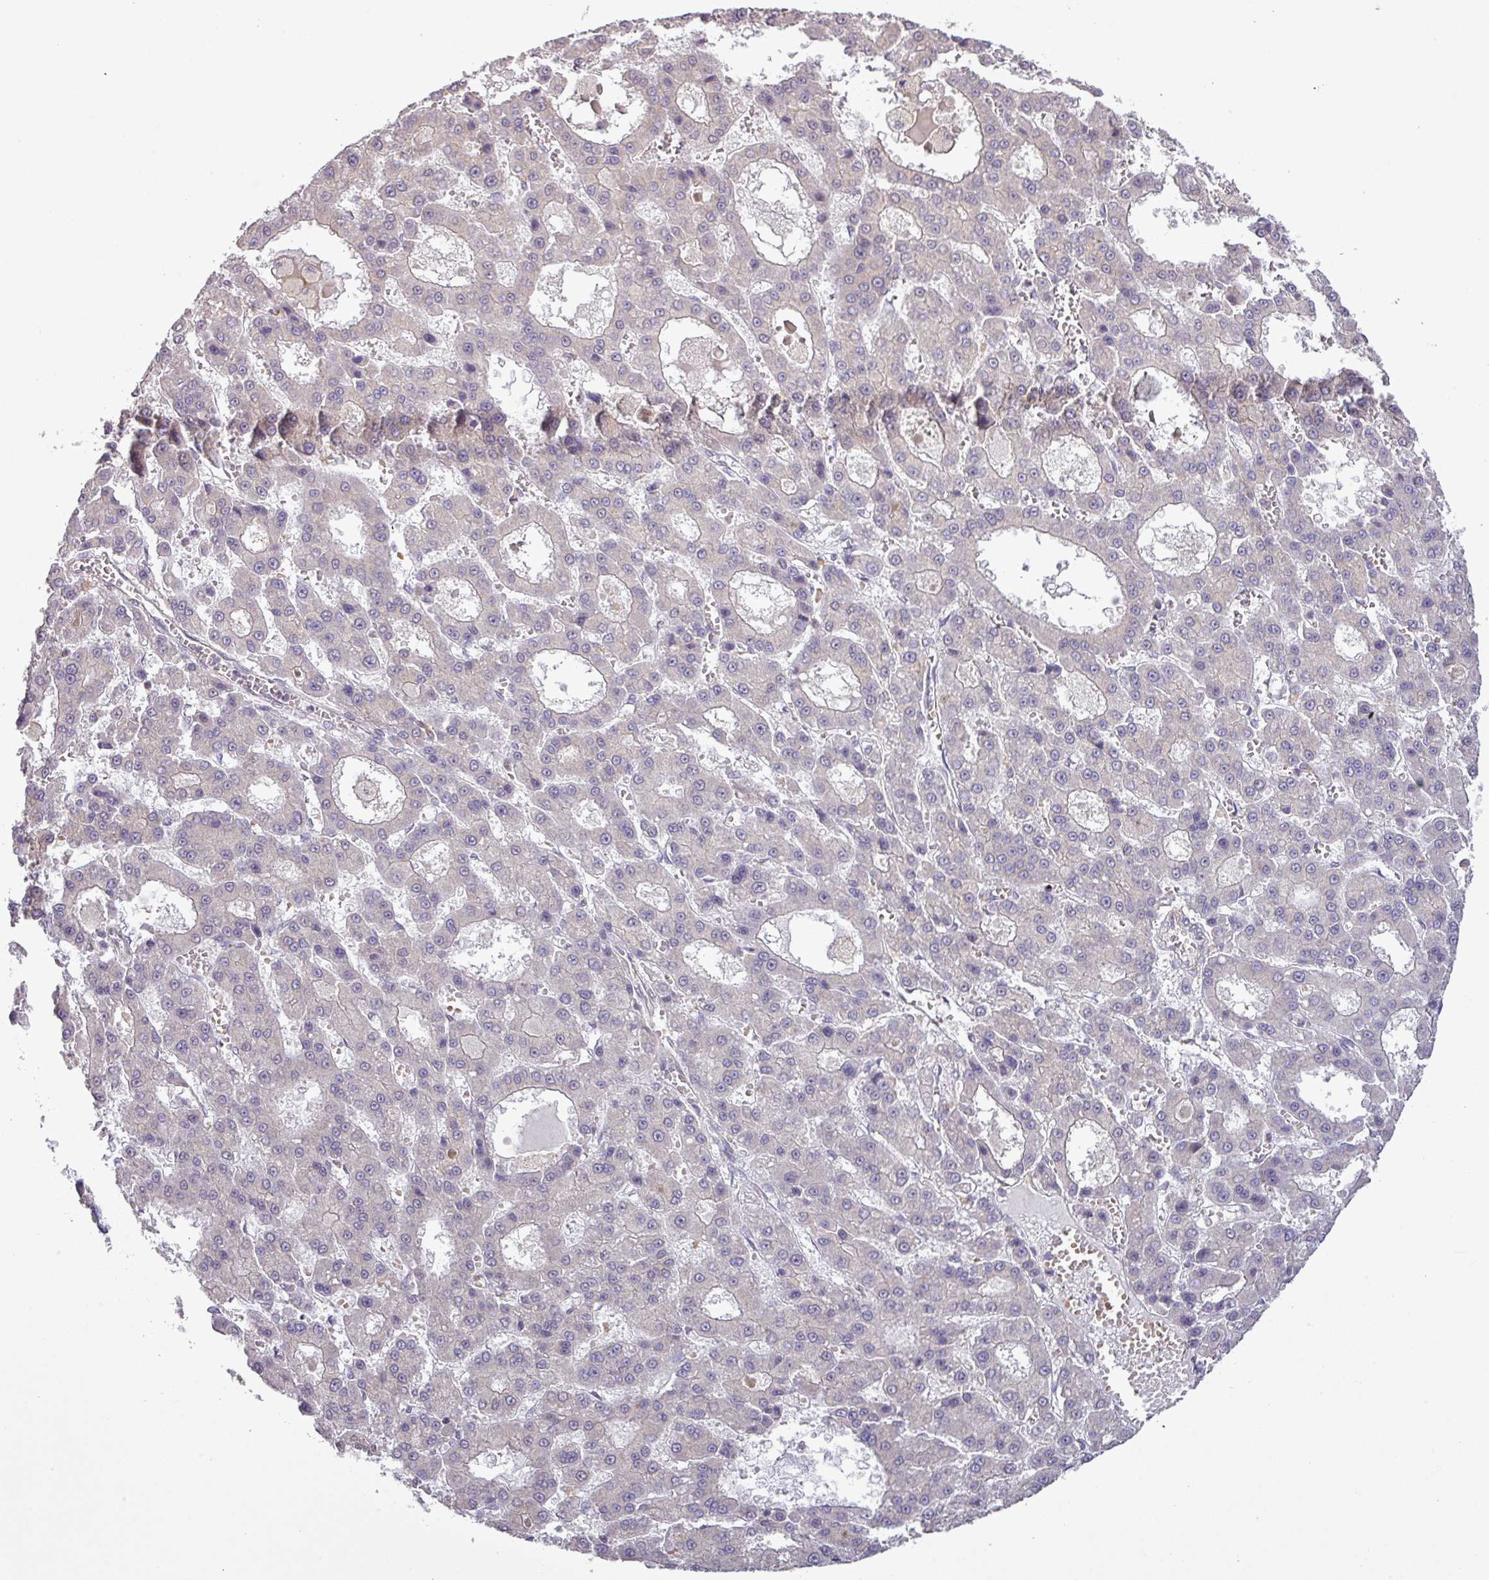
{"staining": {"intensity": "negative", "quantity": "none", "location": "none"}, "tissue": "liver cancer", "cell_type": "Tumor cells", "image_type": "cancer", "snomed": [{"axis": "morphology", "description": "Carcinoma, Hepatocellular, NOS"}, {"axis": "topography", "description": "Liver"}], "caption": "This is a histopathology image of immunohistochemistry staining of liver cancer (hepatocellular carcinoma), which shows no staining in tumor cells. (Brightfield microscopy of DAB immunohistochemistry at high magnification).", "gene": "TPRA1", "patient": {"sex": "male", "age": 70}}